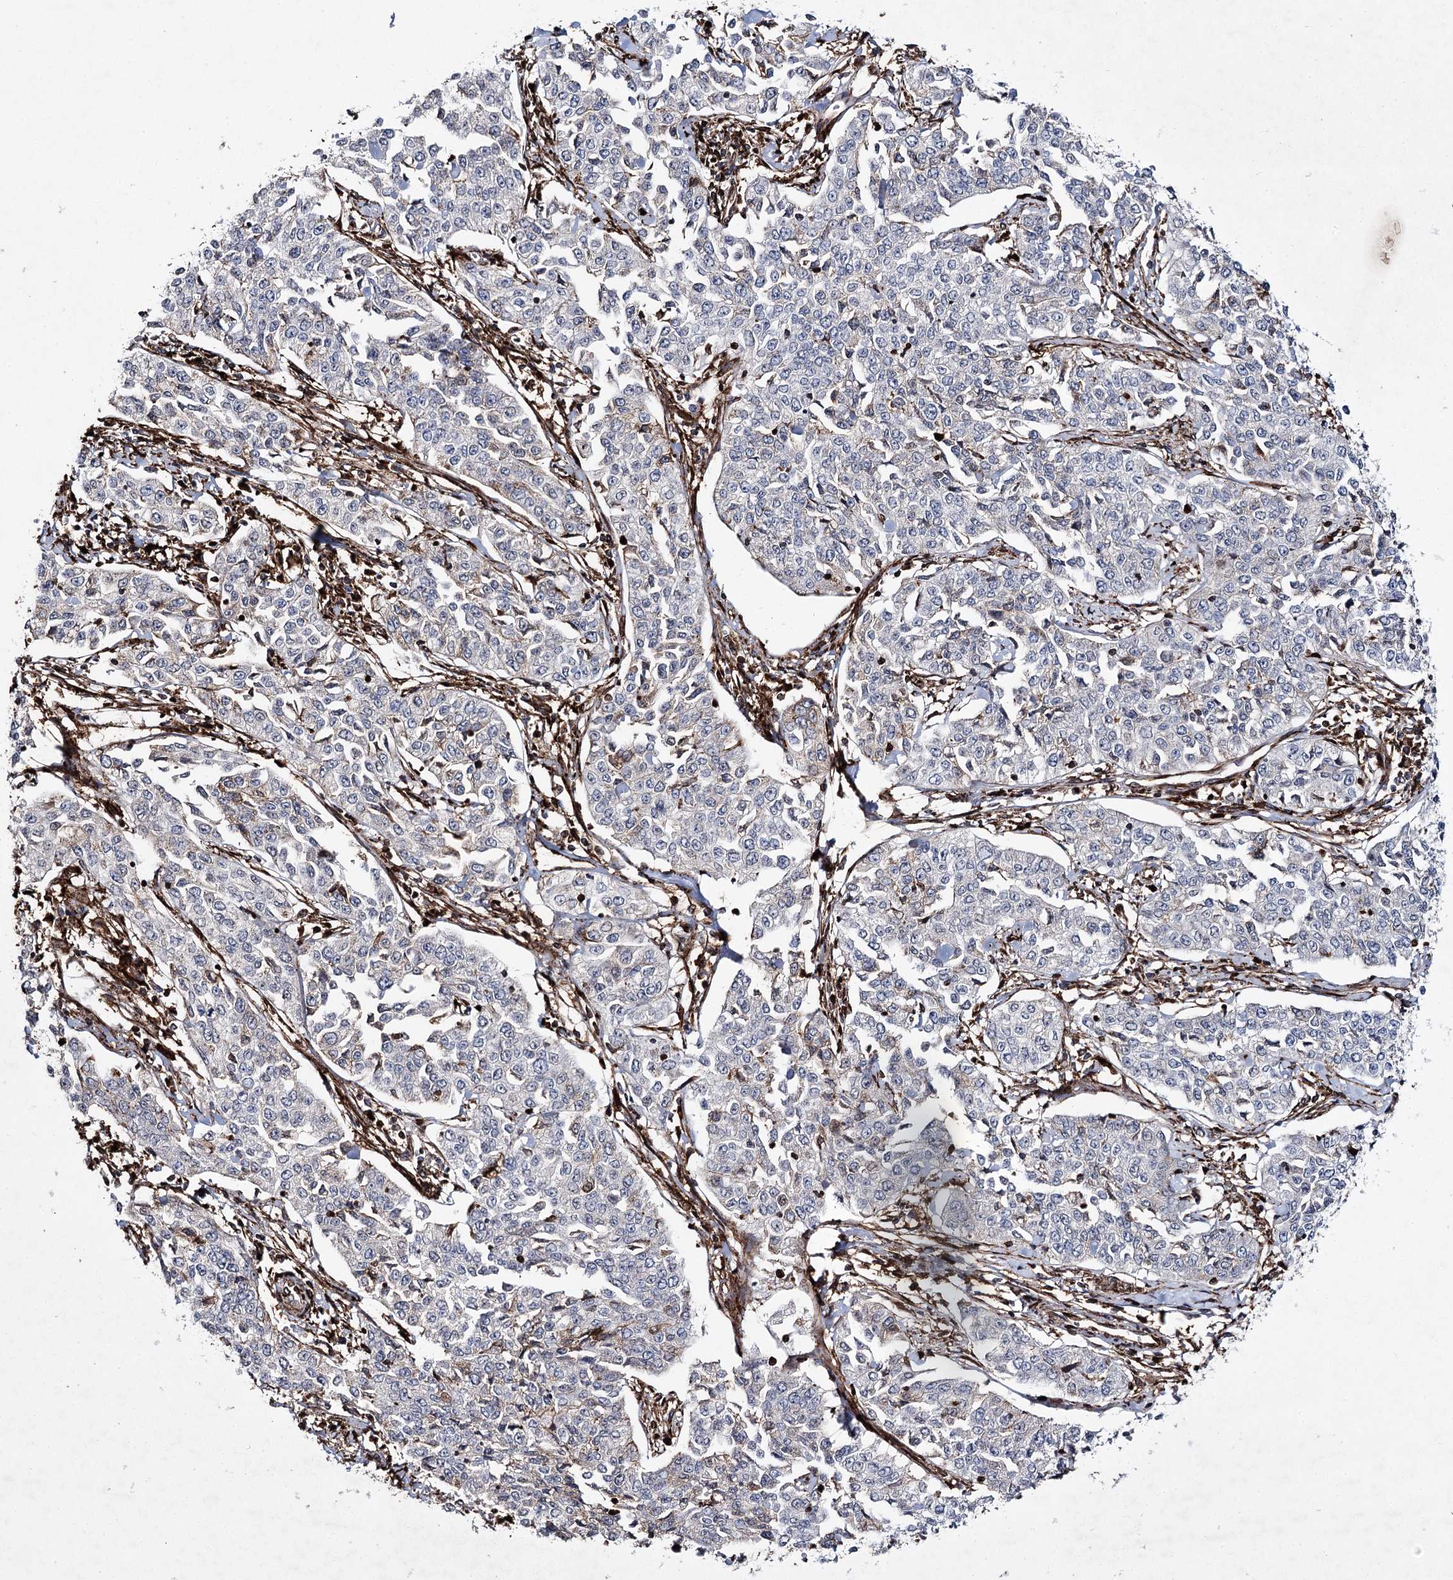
{"staining": {"intensity": "negative", "quantity": "none", "location": "none"}, "tissue": "cervical cancer", "cell_type": "Tumor cells", "image_type": "cancer", "snomed": [{"axis": "morphology", "description": "Squamous cell carcinoma, NOS"}, {"axis": "topography", "description": "Cervix"}], "caption": "Image shows no significant protein positivity in tumor cells of squamous cell carcinoma (cervical).", "gene": "DCUN1D4", "patient": {"sex": "female", "age": 35}}